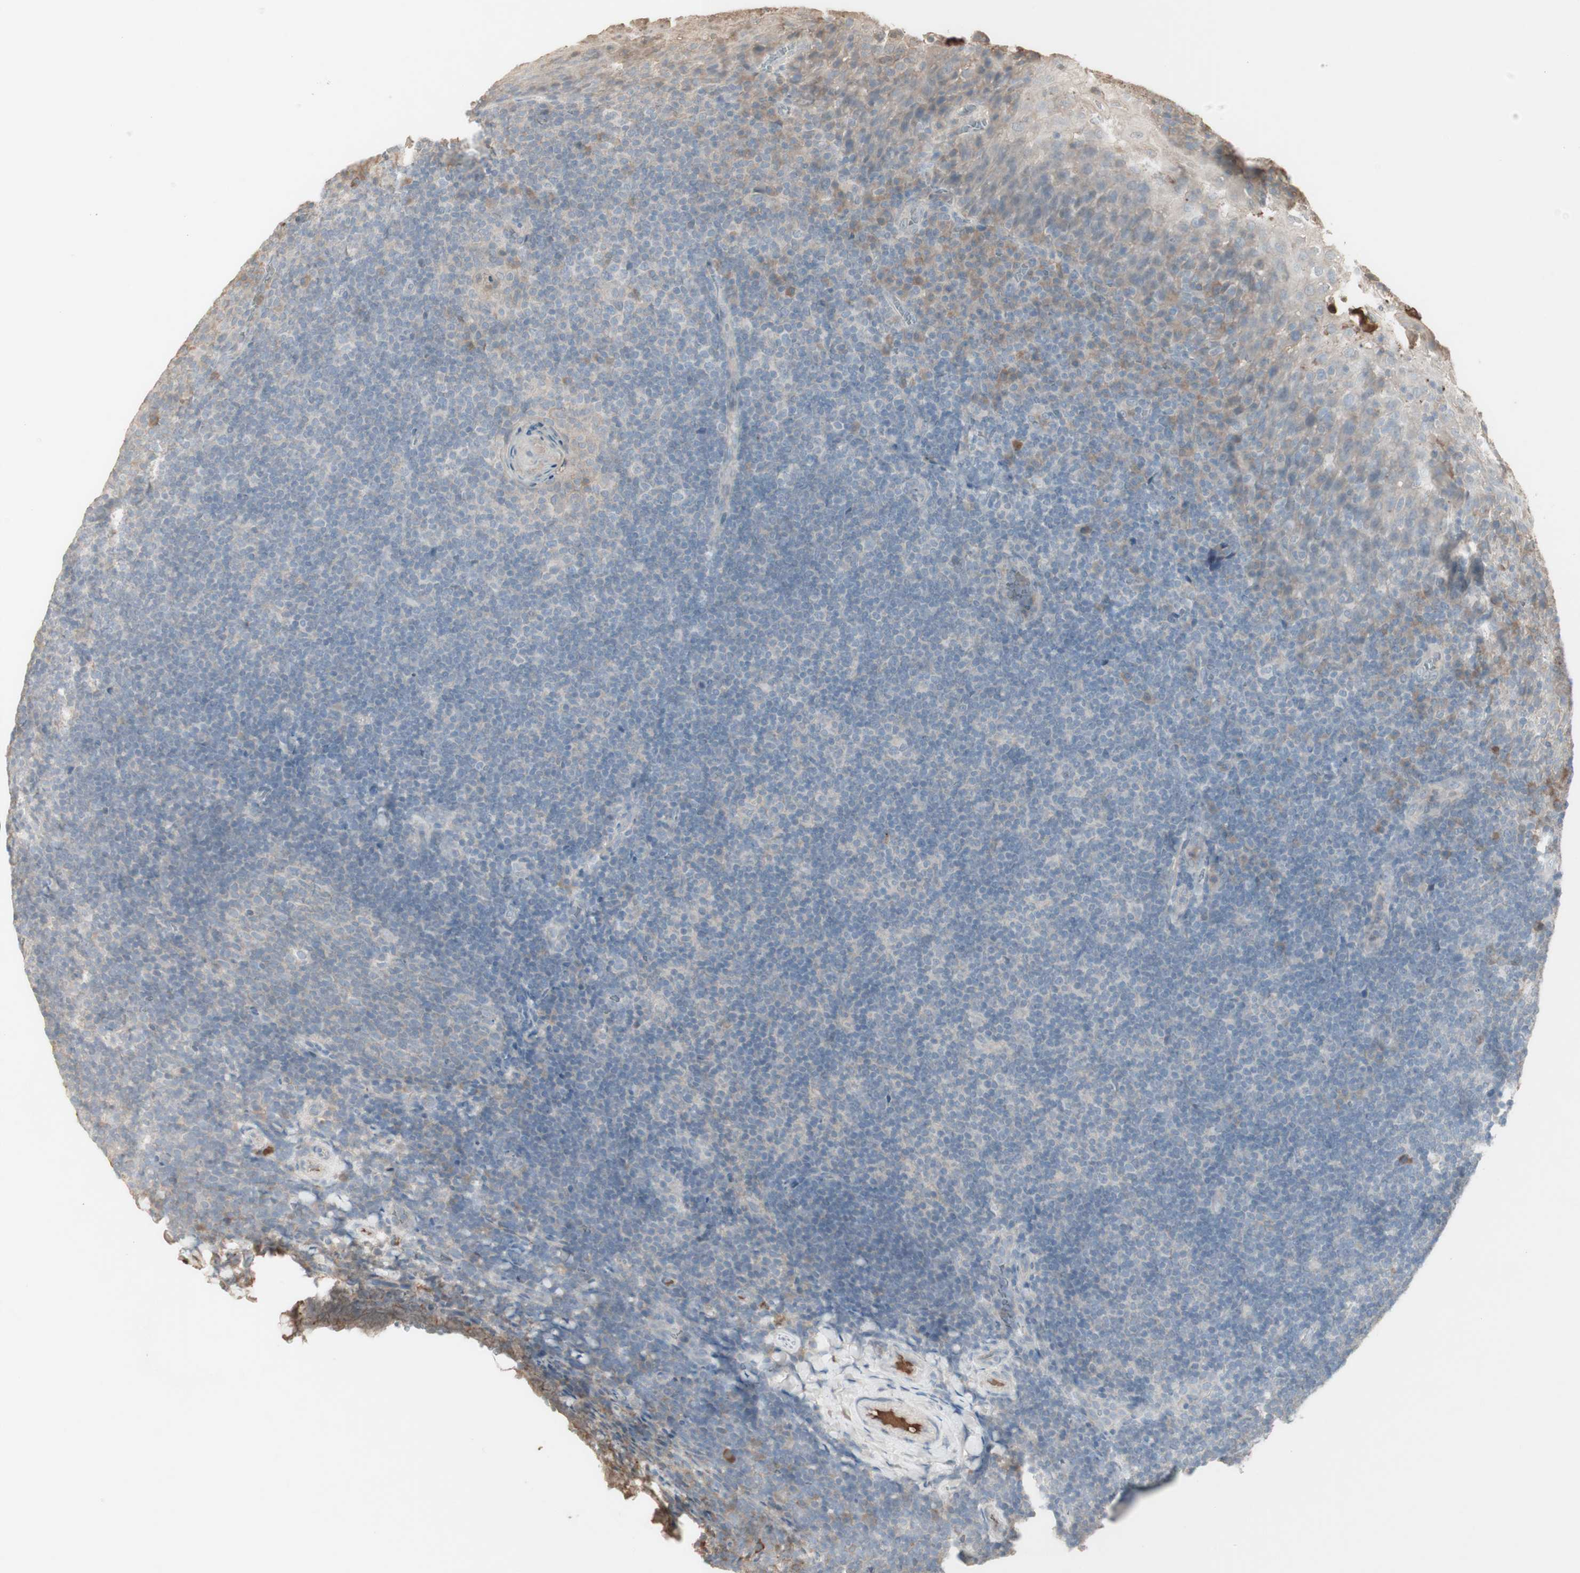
{"staining": {"intensity": "negative", "quantity": "none", "location": "none"}, "tissue": "tonsil", "cell_type": "Germinal center cells", "image_type": "normal", "snomed": [{"axis": "morphology", "description": "Normal tissue, NOS"}, {"axis": "topography", "description": "Tonsil"}], "caption": "Immunohistochemistry (IHC) of benign tonsil reveals no staining in germinal center cells.", "gene": "IFNG", "patient": {"sex": "male", "age": 37}}